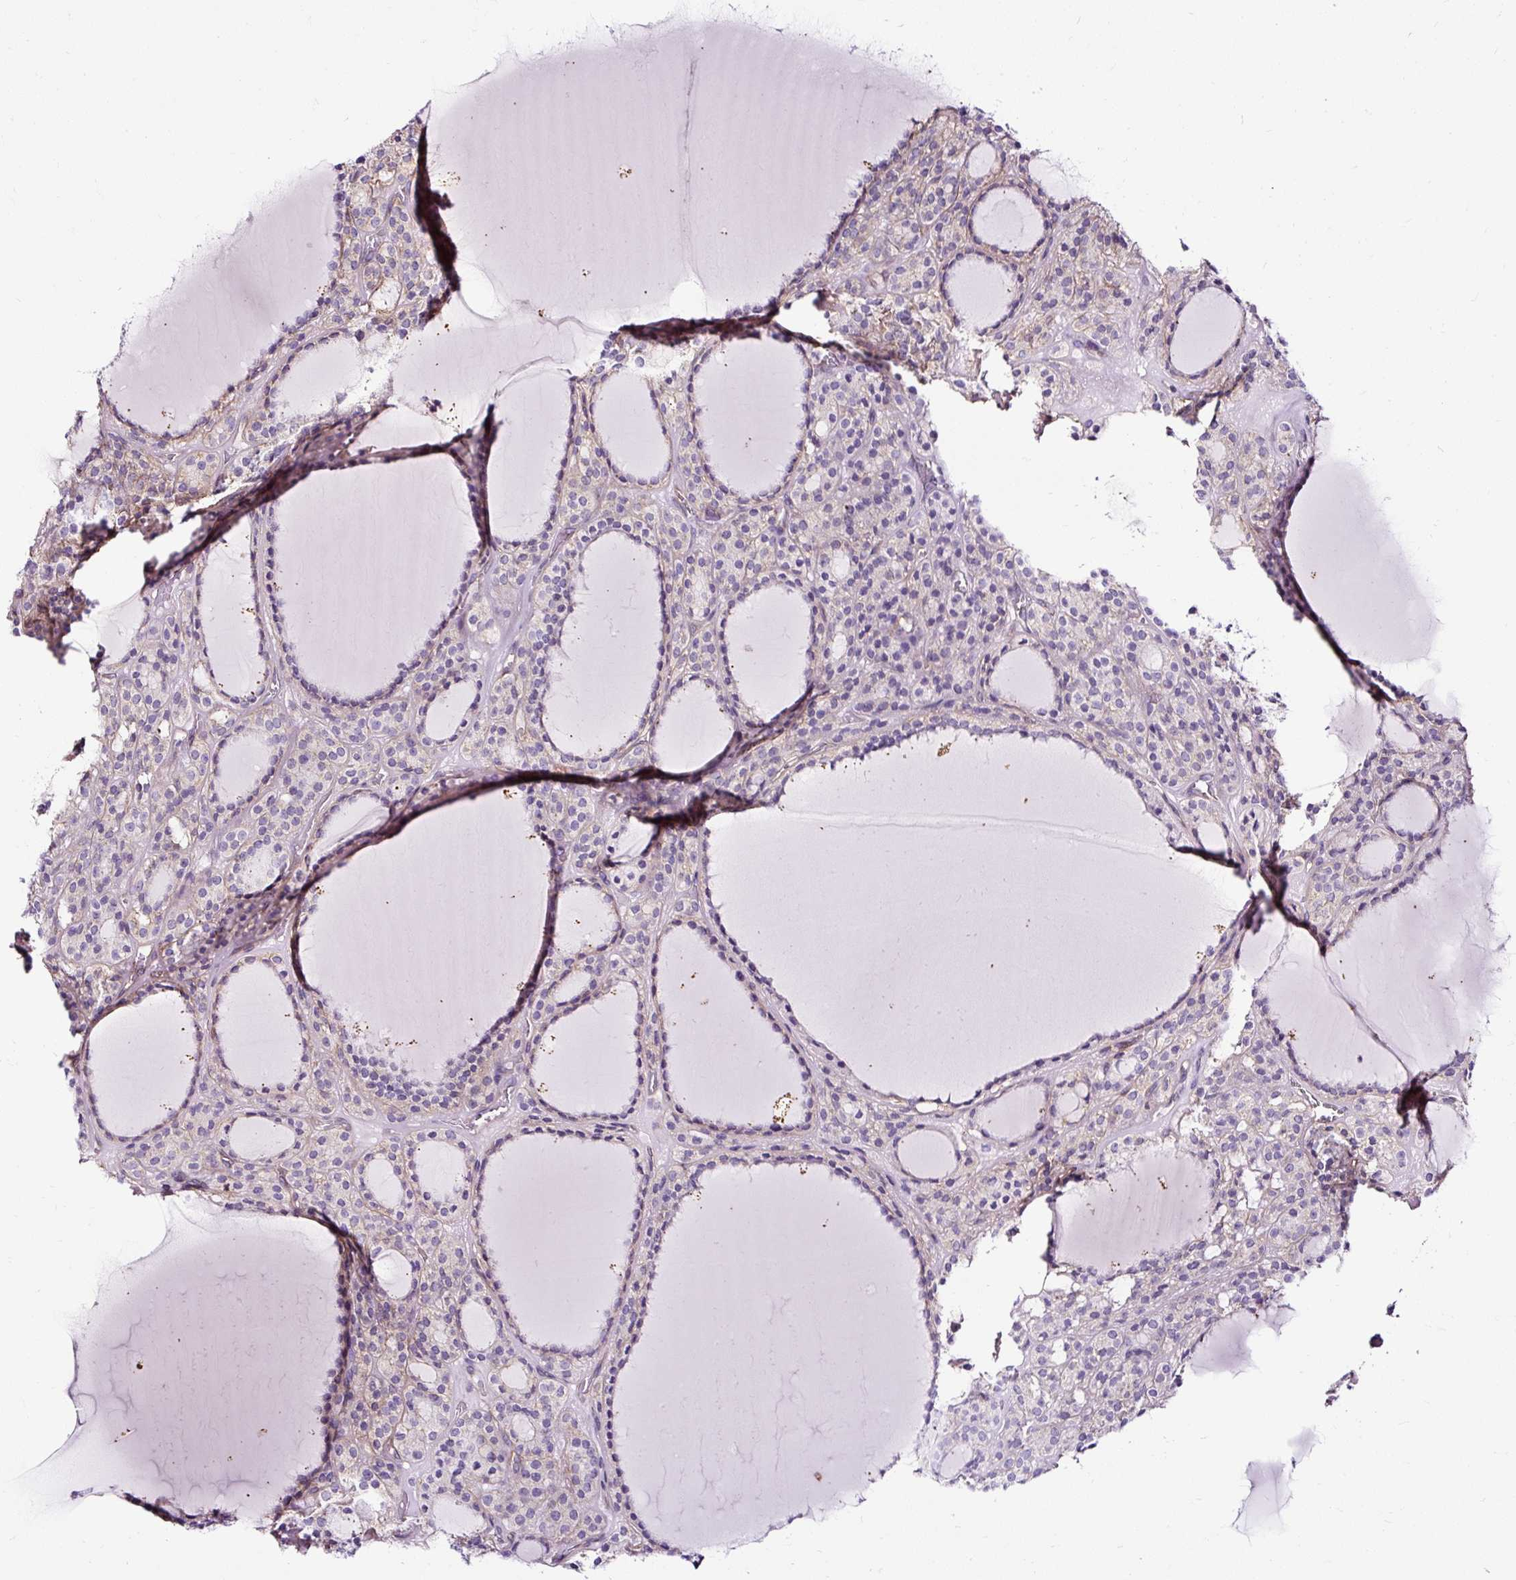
{"staining": {"intensity": "weak", "quantity": "<25%", "location": "cytoplasmic/membranous"}, "tissue": "thyroid cancer", "cell_type": "Tumor cells", "image_type": "cancer", "snomed": [{"axis": "morphology", "description": "Follicular adenoma carcinoma, NOS"}, {"axis": "topography", "description": "Thyroid gland"}], "caption": "There is no significant expression in tumor cells of thyroid cancer. (Brightfield microscopy of DAB immunohistochemistry at high magnification).", "gene": "SLC7A8", "patient": {"sex": "female", "age": 63}}